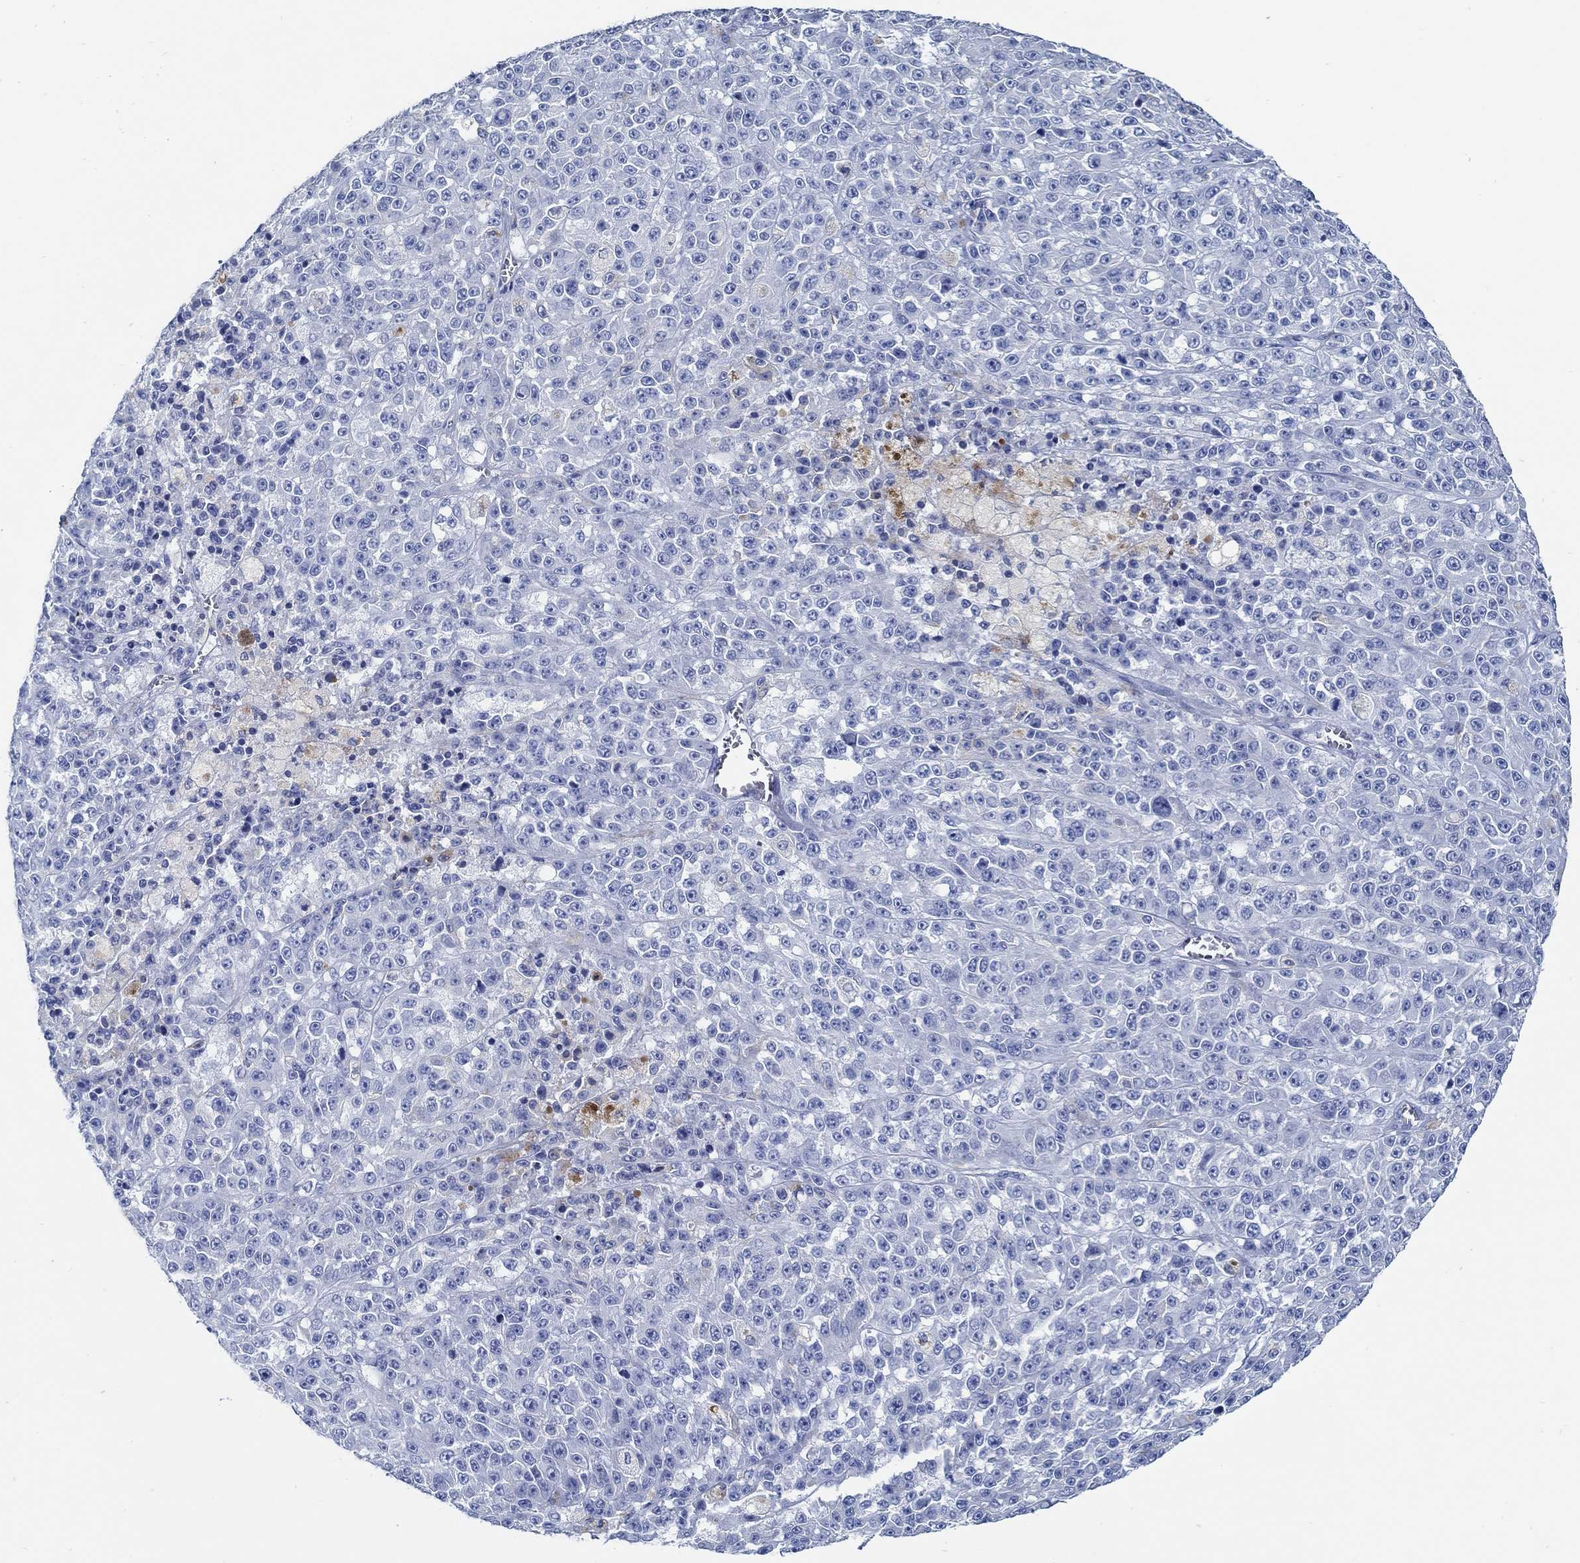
{"staining": {"intensity": "negative", "quantity": "none", "location": "none"}, "tissue": "melanoma", "cell_type": "Tumor cells", "image_type": "cancer", "snomed": [{"axis": "morphology", "description": "Malignant melanoma, NOS"}, {"axis": "topography", "description": "Skin"}], "caption": "This image is of melanoma stained with immunohistochemistry (IHC) to label a protein in brown with the nuclei are counter-stained blue. There is no staining in tumor cells.", "gene": "SLC45A1", "patient": {"sex": "female", "age": 58}}